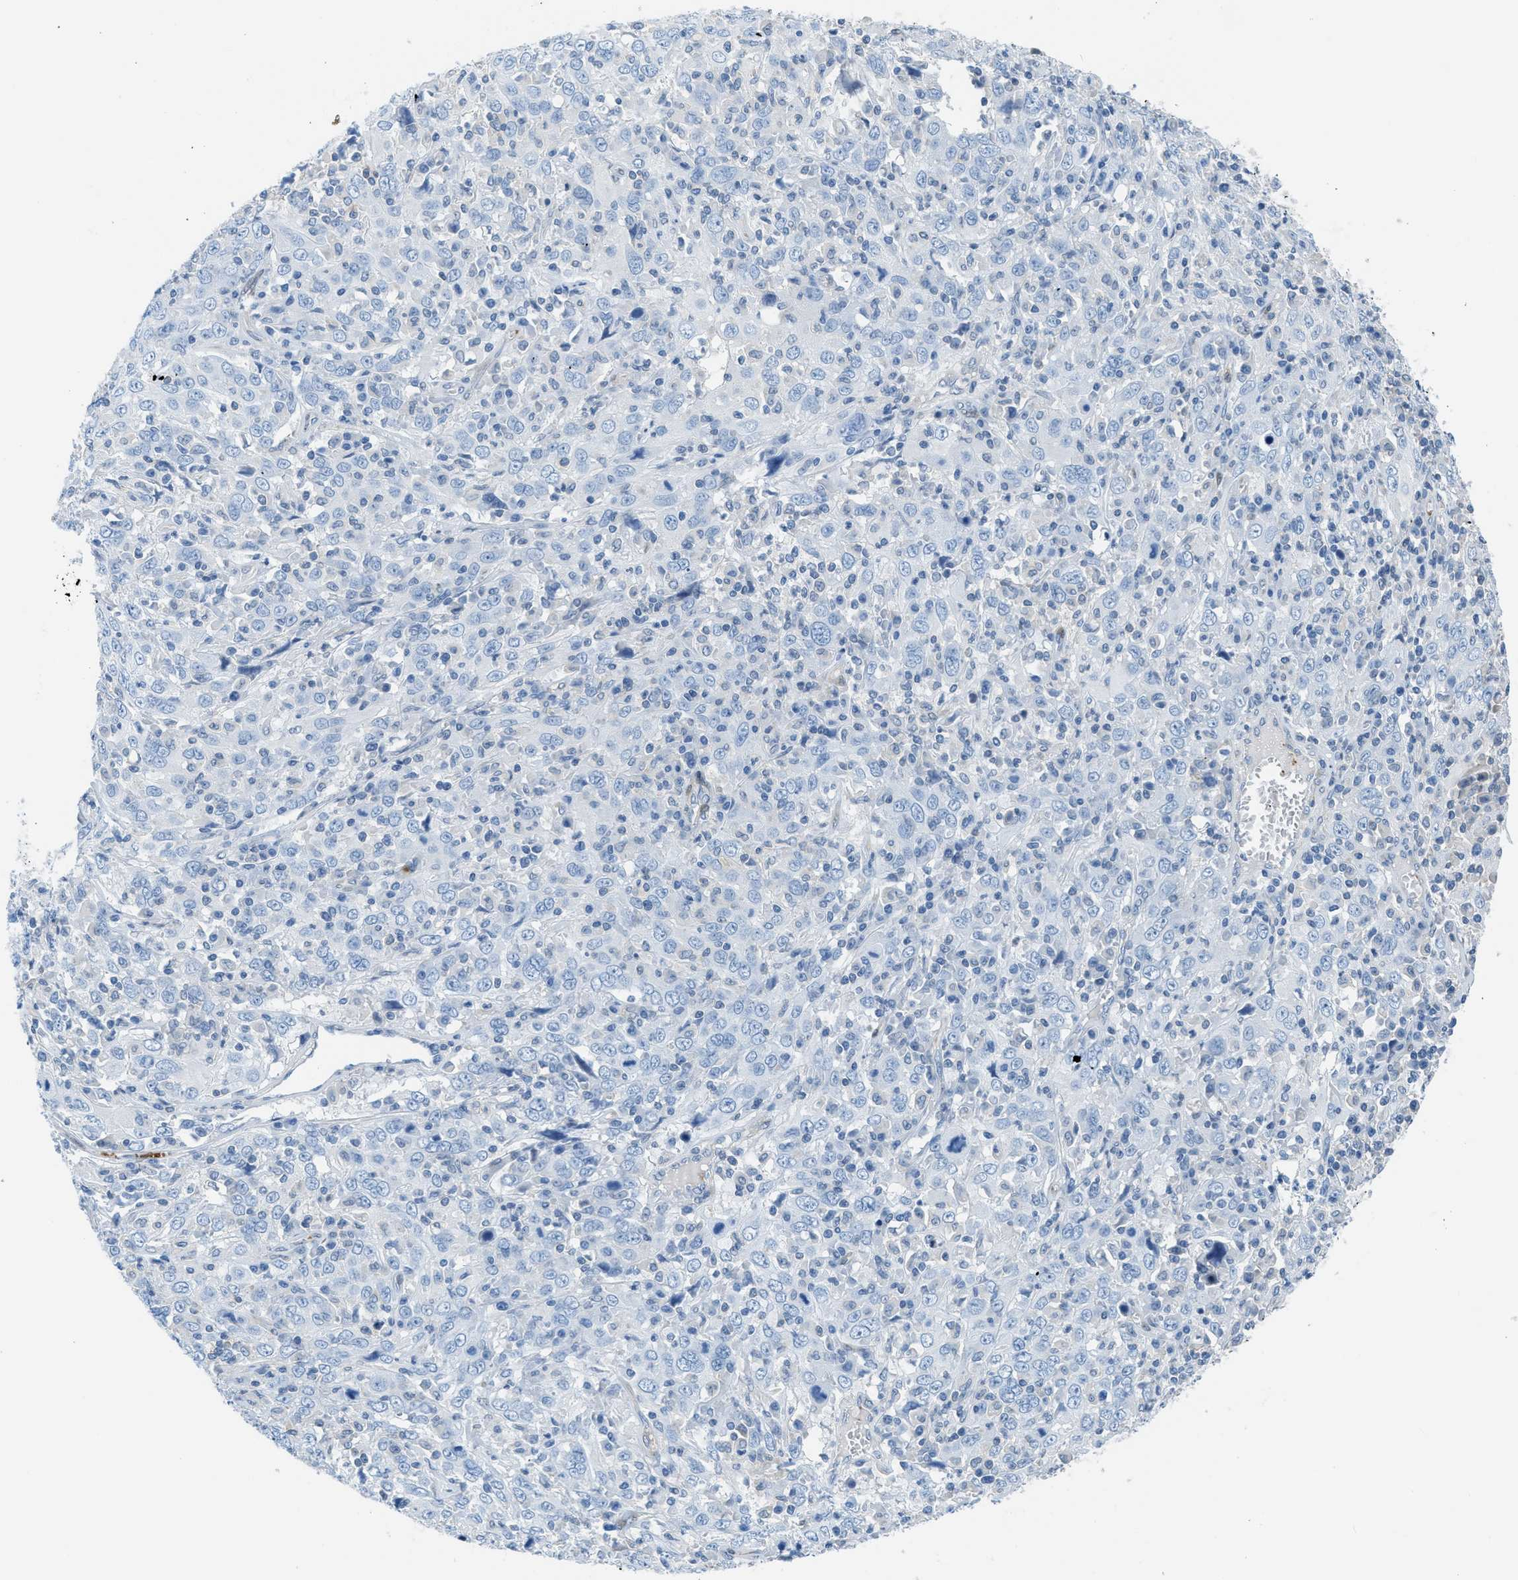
{"staining": {"intensity": "negative", "quantity": "none", "location": "none"}, "tissue": "cervical cancer", "cell_type": "Tumor cells", "image_type": "cancer", "snomed": [{"axis": "morphology", "description": "Squamous cell carcinoma, NOS"}, {"axis": "topography", "description": "Cervix"}], "caption": "Immunohistochemistry (IHC) of cervical cancer reveals no positivity in tumor cells.", "gene": "MAPRE2", "patient": {"sex": "female", "age": 46}}